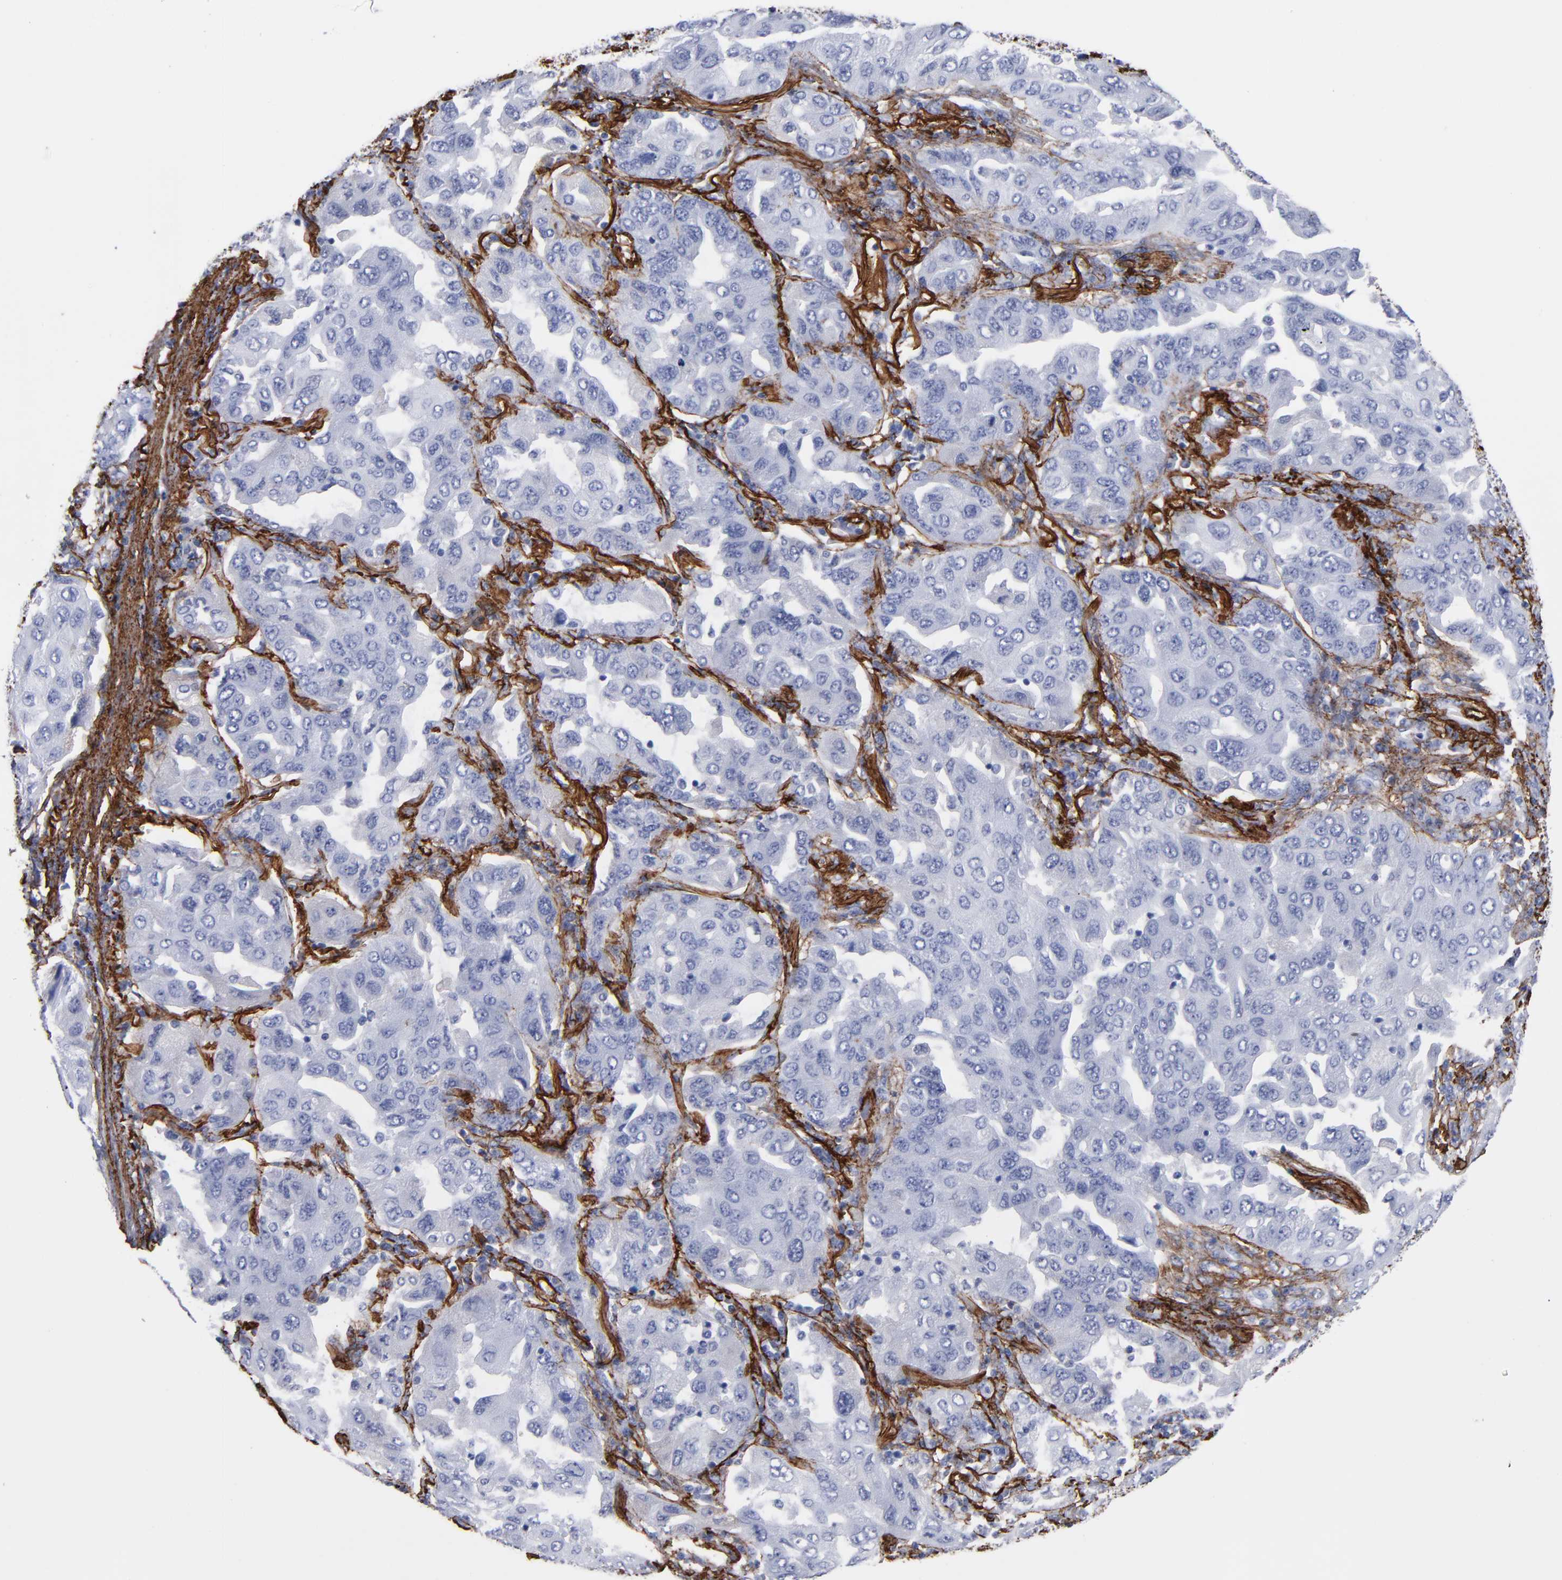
{"staining": {"intensity": "negative", "quantity": "none", "location": "none"}, "tissue": "lung cancer", "cell_type": "Tumor cells", "image_type": "cancer", "snomed": [{"axis": "morphology", "description": "Adenocarcinoma, NOS"}, {"axis": "topography", "description": "Lung"}], "caption": "DAB immunohistochemical staining of adenocarcinoma (lung) demonstrates no significant staining in tumor cells.", "gene": "EMILIN1", "patient": {"sex": "female", "age": 65}}